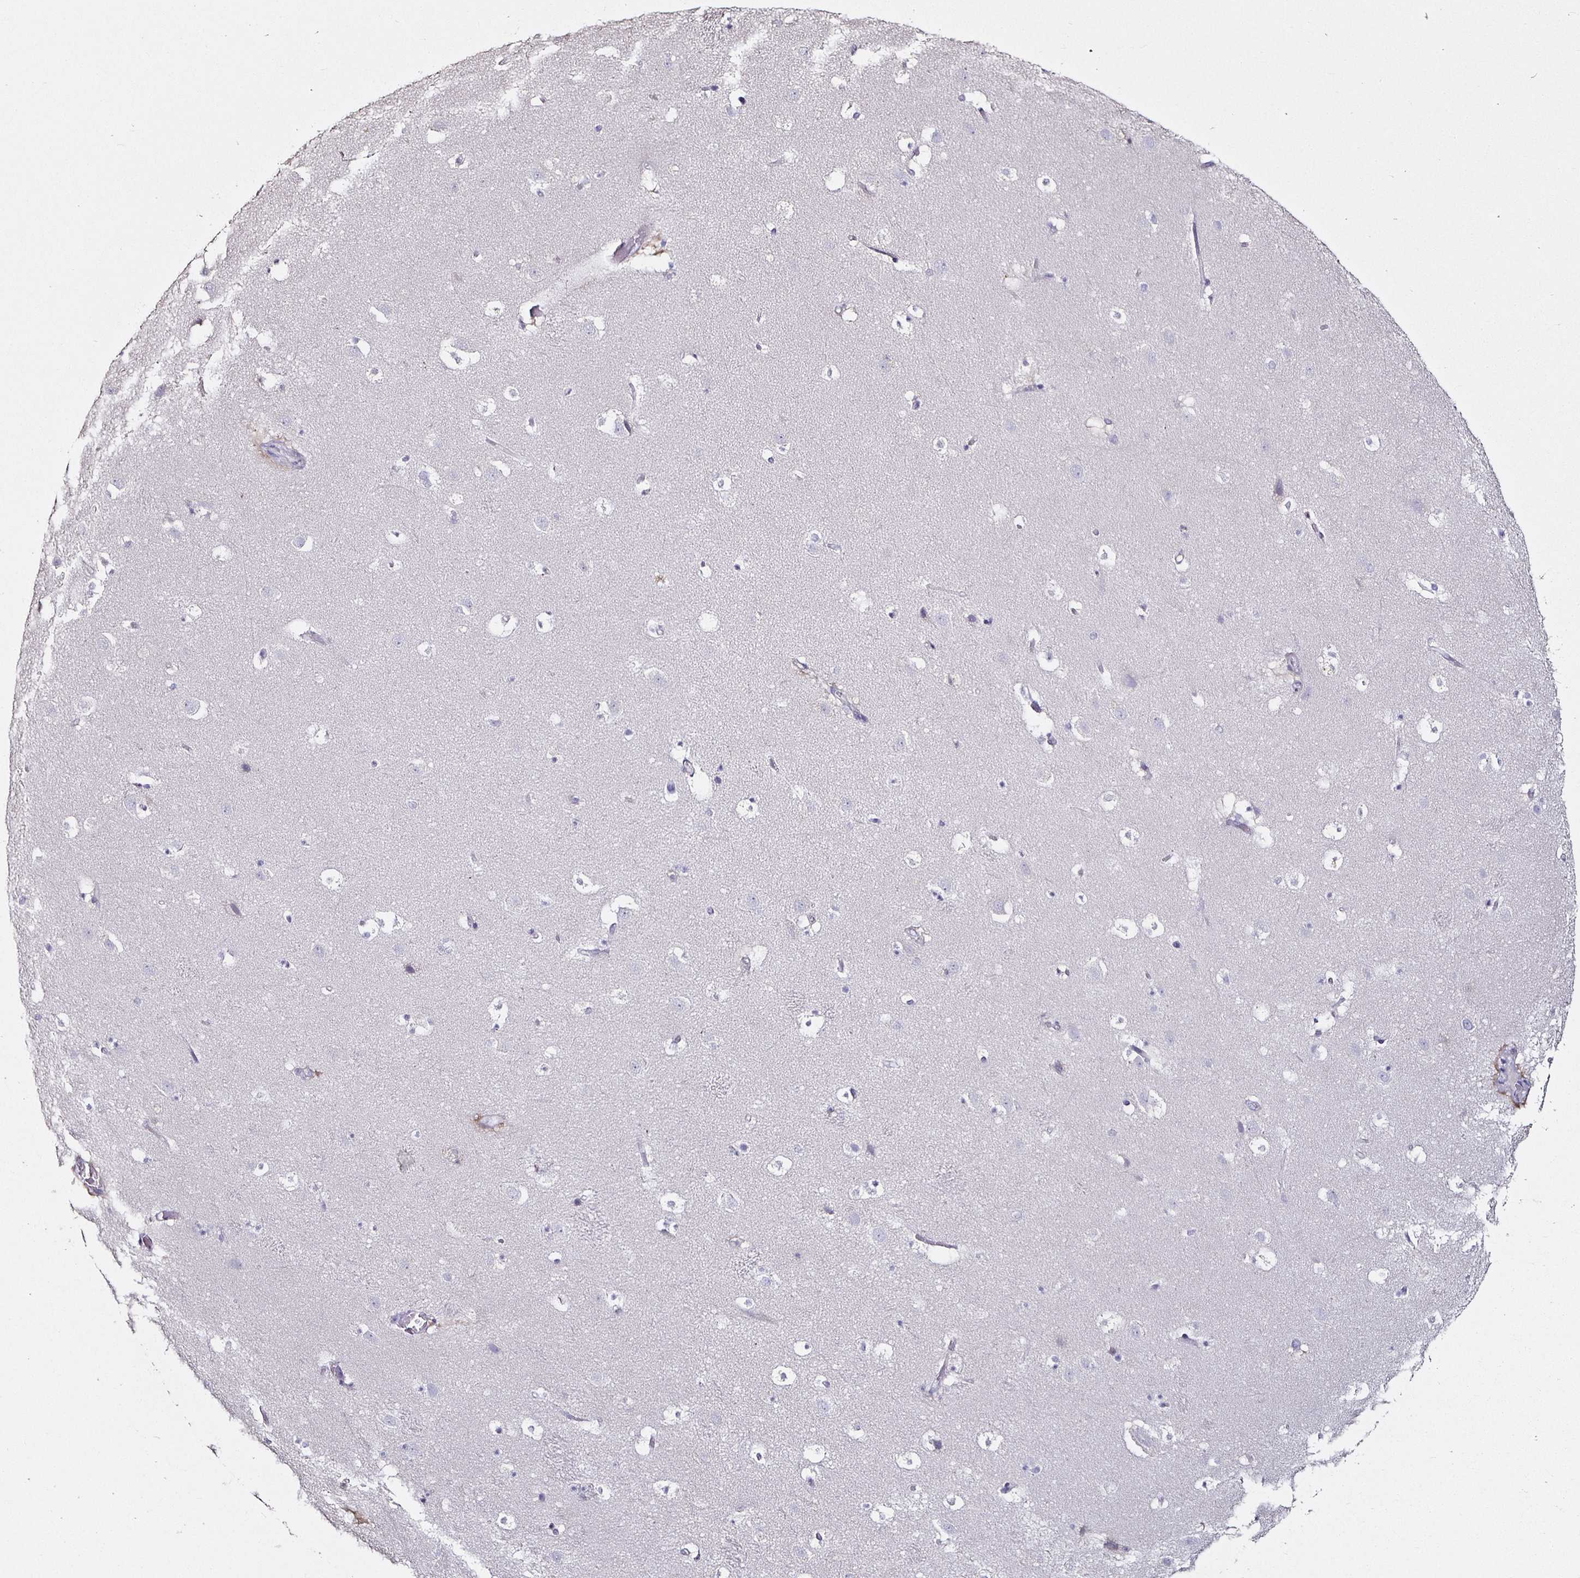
{"staining": {"intensity": "negative", "quantity": "none", "location": "none"}, "tissue": "caudate", "cell_type": "Glial cells", "image_type": "normal", "snomed": [{"axis": "morphology", "description": "Normal tissue, NOS"}, {"axis": "topography", "description": "Lateral ventricle wall"}], "caption": "Immunohistochemistry histopathology image of normal caudate stained for a protein (brown), which demonstrates no staining in glial cells. Brightfield microscopy of immunohistochemistry stained with DAB (brown) and hematoxylin (blue), captured at high magnification.", "gene": "TLR4", "patient": {"sex": "male", "age": 37}}